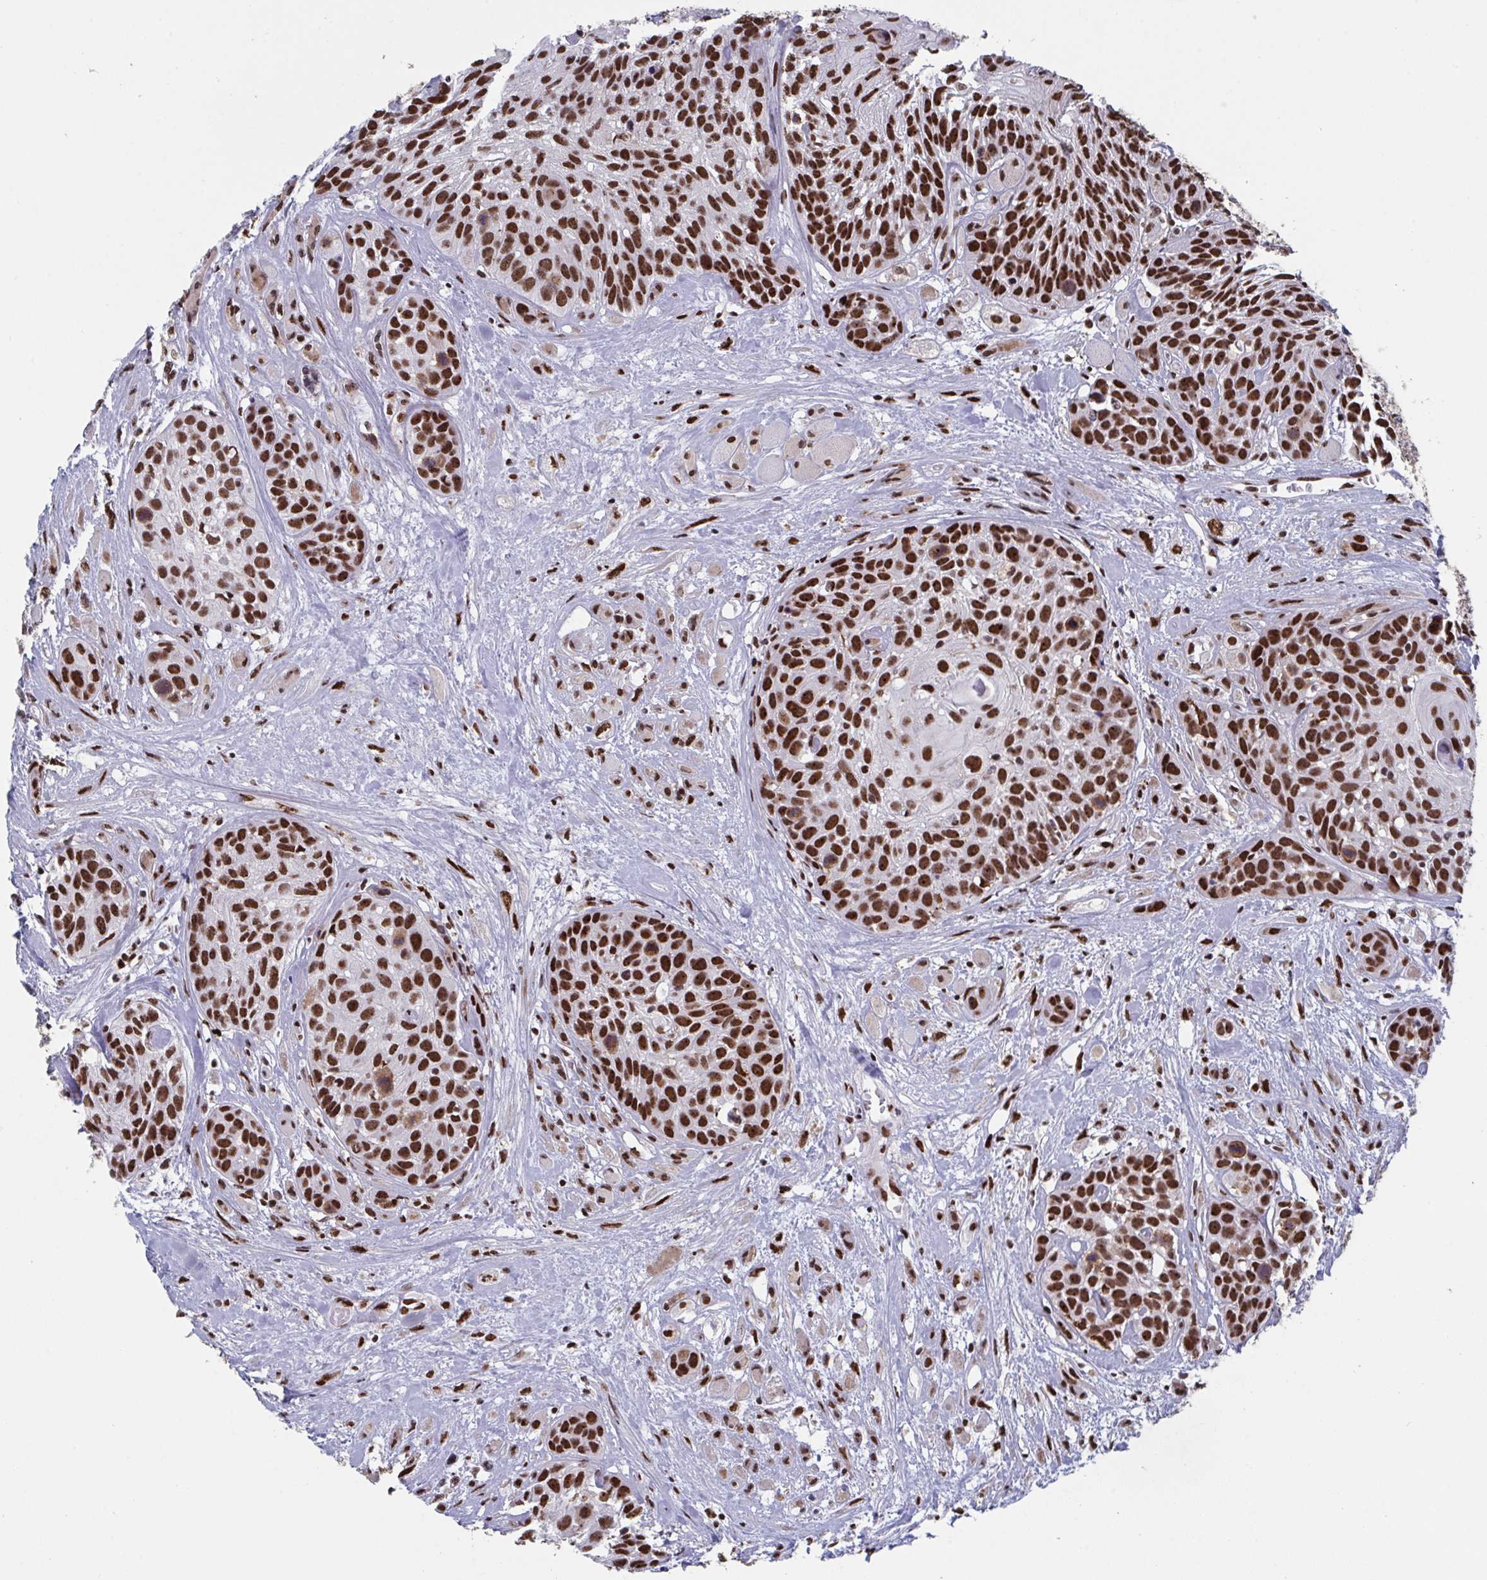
{"staining": {"intensity": "strong", "quantity": ">75%", "location": "nuclear"}, "tissue": "head and neck cancer", "cell_type": "Tumor cells", "image_type": "cancer", "snomed": [{"axis": "morphology", "description": "Squamous cell carcinoma, NOS"}, {"axis": "topography", "description": "Head-Neck"}], "caption": "Brown immunohistochemical staining in human head and neck cancer (squamous cell carcinoma) displays strong nuclear staining in approximately >75% of tumor cells.", "gene": "ZNF607", "patient": {"sex": "female", "age": 50}}